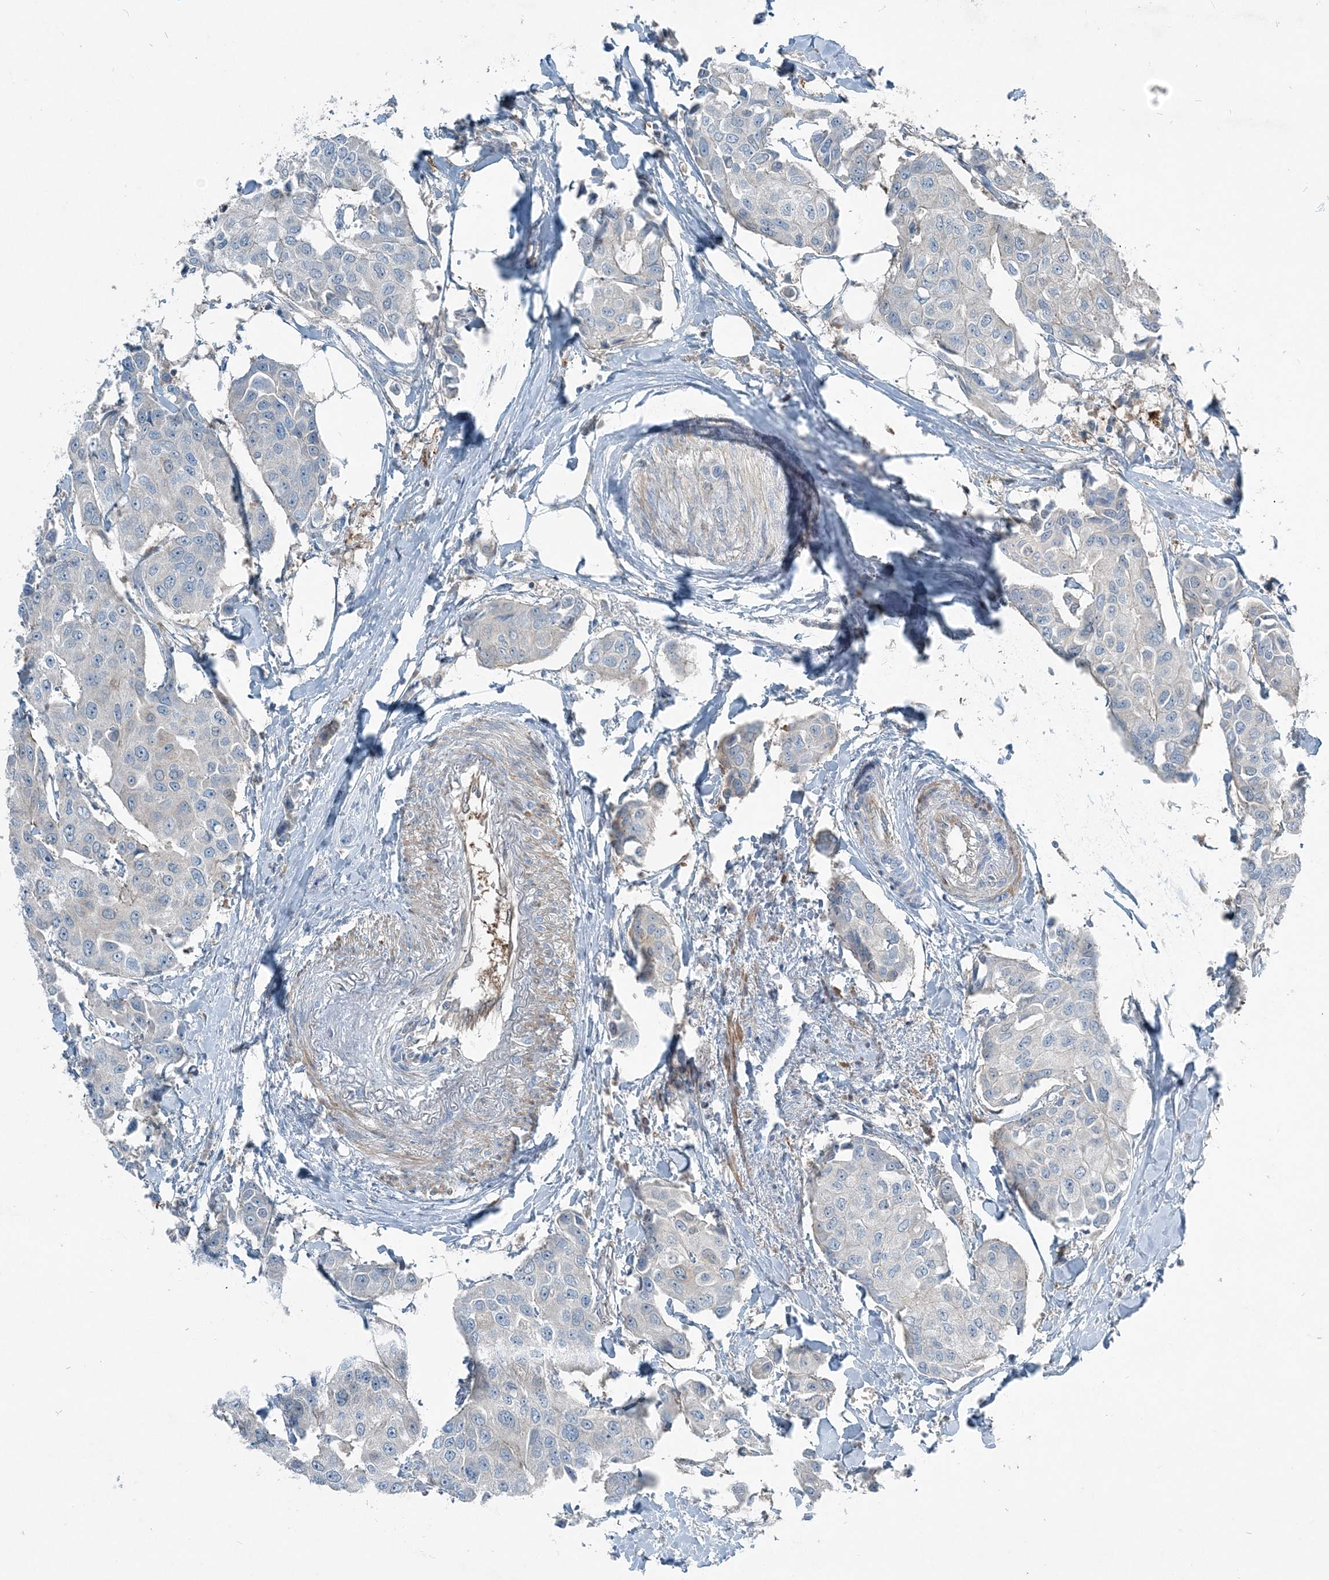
{"staining": {"intensity": "negative", "quantity": "none", "location": "none"}, "tissue": "breast cancer", "cell_type": "Tumor cells", "image_type": "cancer", "snomed": [{"axis": "morphology", "description": "Duct carcinoma"}, {"axis": "topography", "description": "Breast"}], "caption": "A high-resolution image shows IHC staining of breast invasive ductal carcinoma, which displays no significant staining in tumor cells. (Brightfield microscopy of DAB IHC at high magnification).", "gene": "ARMH1", "patient": {"sex": "female", "age": 80}}